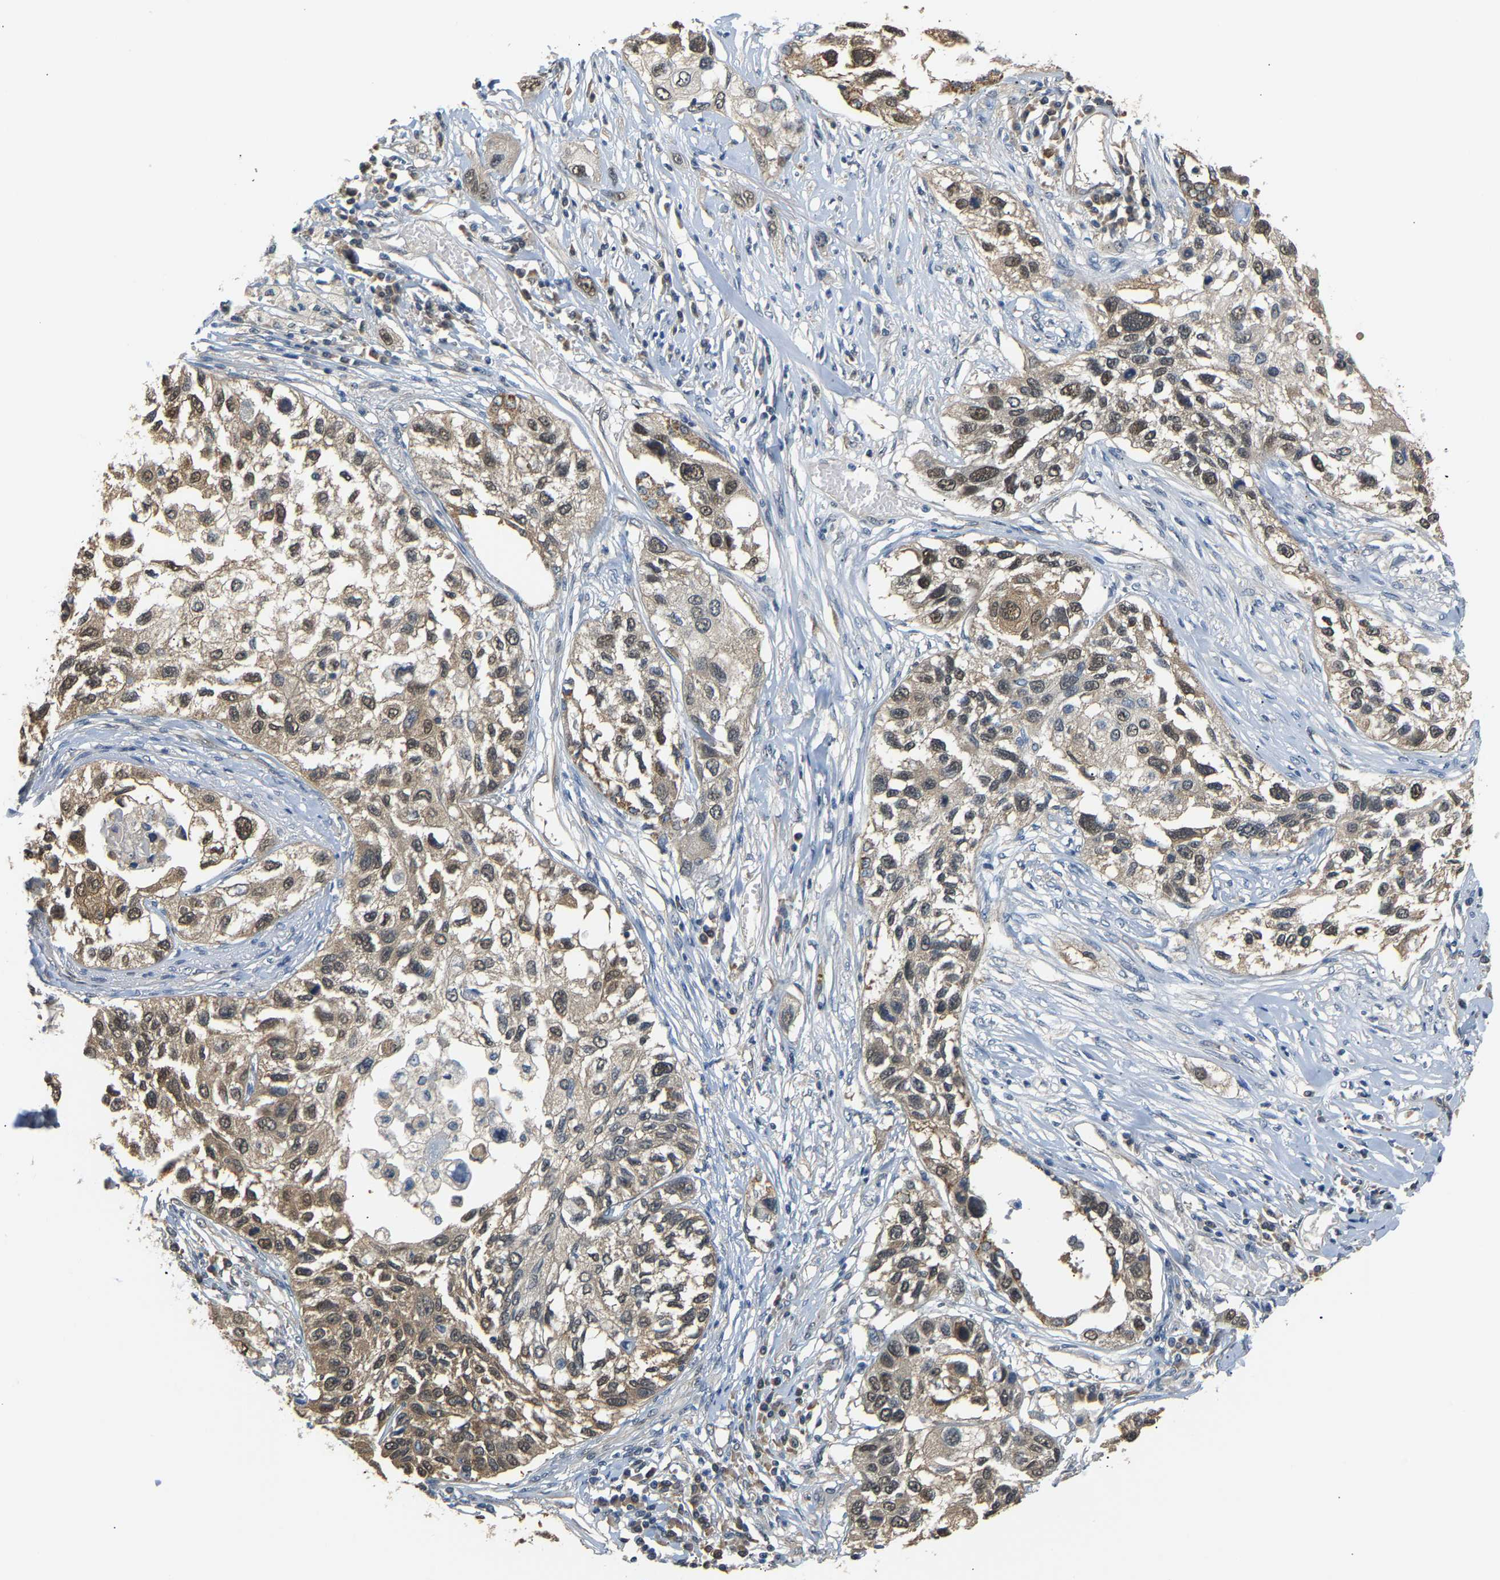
{"staining": {"intensity": "moderate", "quantity": ">75%", "location": "cytoplasmic/membranous,nuclear"}, "tissue": "lung cancer", "cell_type": "Tumor cells", "image_type": "cancer", "snomed": [{"axis": "morphology", "description": "Squamous cell carcinoma, NOS"}, {"axis": "topography", "description": "Lung"}], "caption": "Immunohistochemistry (IHC) photomicrograph of squamous cell carcinoma (lung) stained for a protein (brown), which exhibits medium levels of moderate cytoplasmic/membranous and nuclear positivity in about >75% of tumor cells.", "gene": "ARHGEF12", "patient": {"sex": "male", "age": 71}}